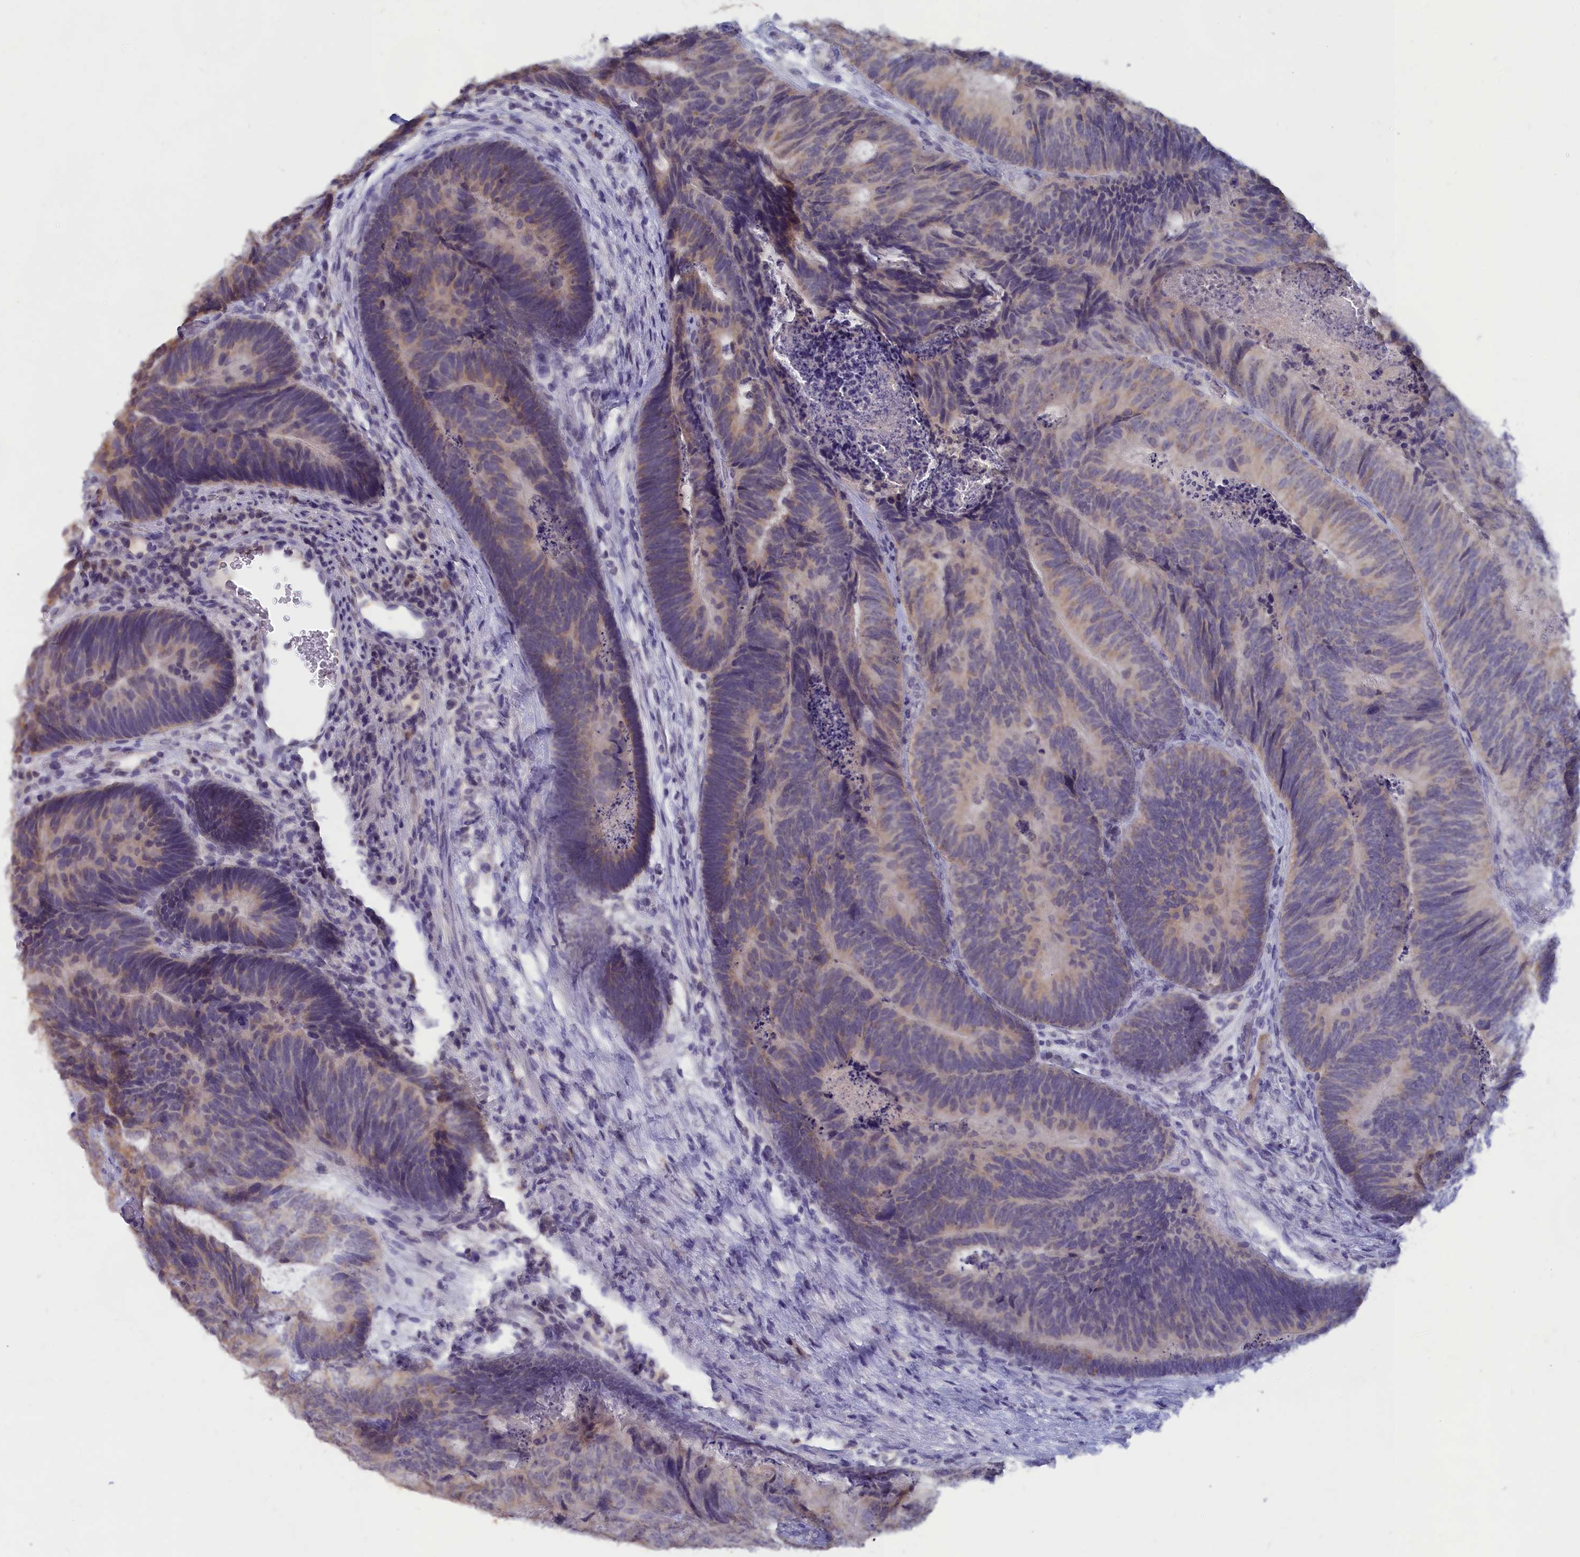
{"staining": {"intensity": "weak", "quantity": "25%-75%", "location": "cytoplasmic/membranous"}, "tissue": "colorectal cancer", "cell_type": "Tumor cells", "image_type": "cancer", "snomed": [{"axis": "morphology", "description": "Adenocarcinoma, NOS"}, {"axis": "topography", "description": "Colon"}], "caption": "Immunohistochemistry (IHC) micrograph of adenocarcinoma (colorectal) stained for a protein (brown), which shows low levels of weak cytoplasmic/membranous staining in about 25%-75% of tumor cells.", "gene": "LRIF1", "patient": {"sex": "female", "age": 67}}